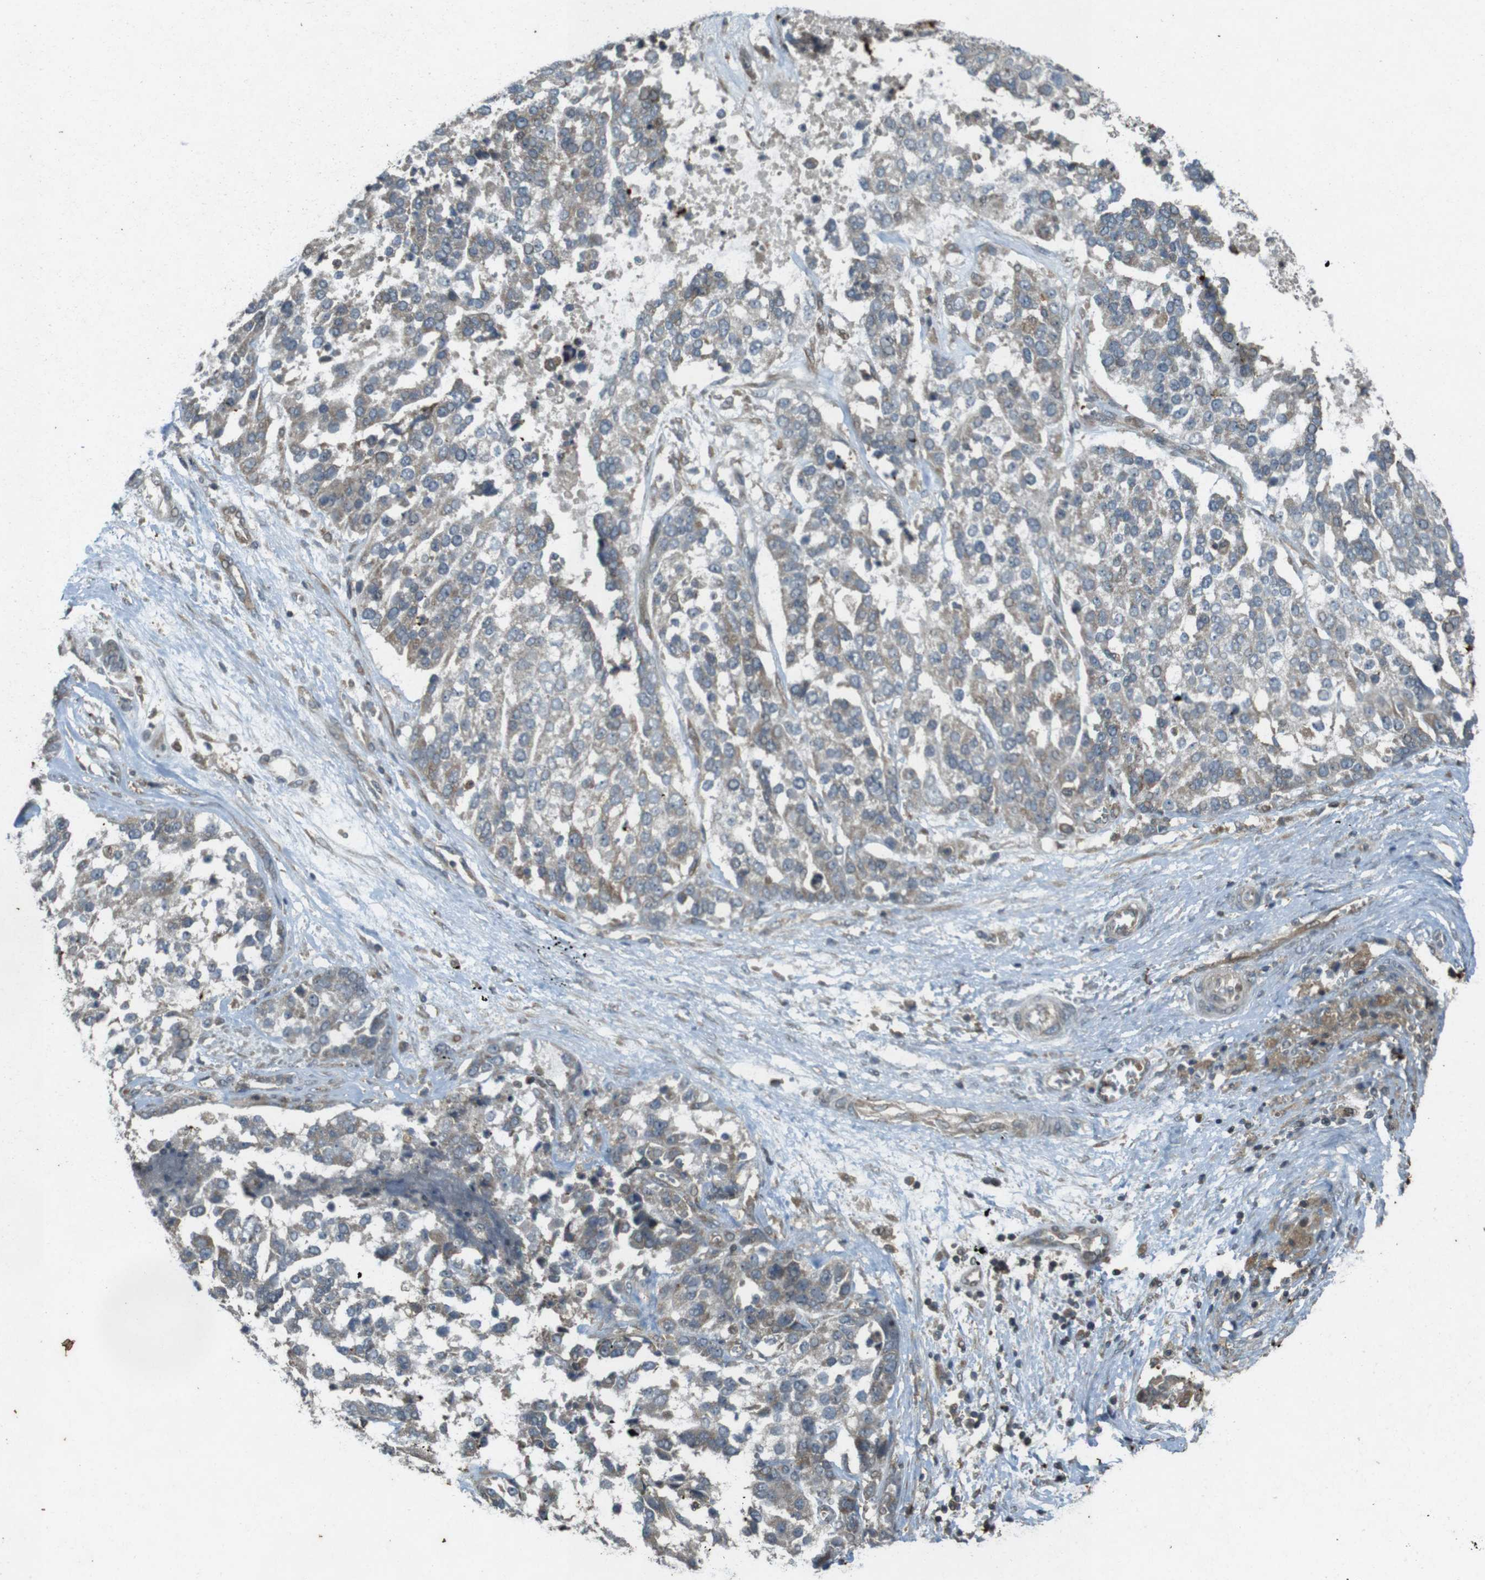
{"staining": {"intensity": "weak", "quantity": "<25%", "location": "cytoplasmic/membranous"}, "tissue": "ovarian cancer", "cell_type": "Tumor cells", "image_type": "cancer", "snomed": [{"axis": "morphology", "description": "Cystadenocarcinoma, serous, NOS"}, {"axis": "topography", "description": "Ovary"}], "caption": "Immunohistochemistry histopathology image of human ovarian serous cystadenocarcinoma stained for a protein (brown), which displays no positivity in tumor cells.", "gene": "ZYX", "patient": {"sex": "female", "age": 44}}